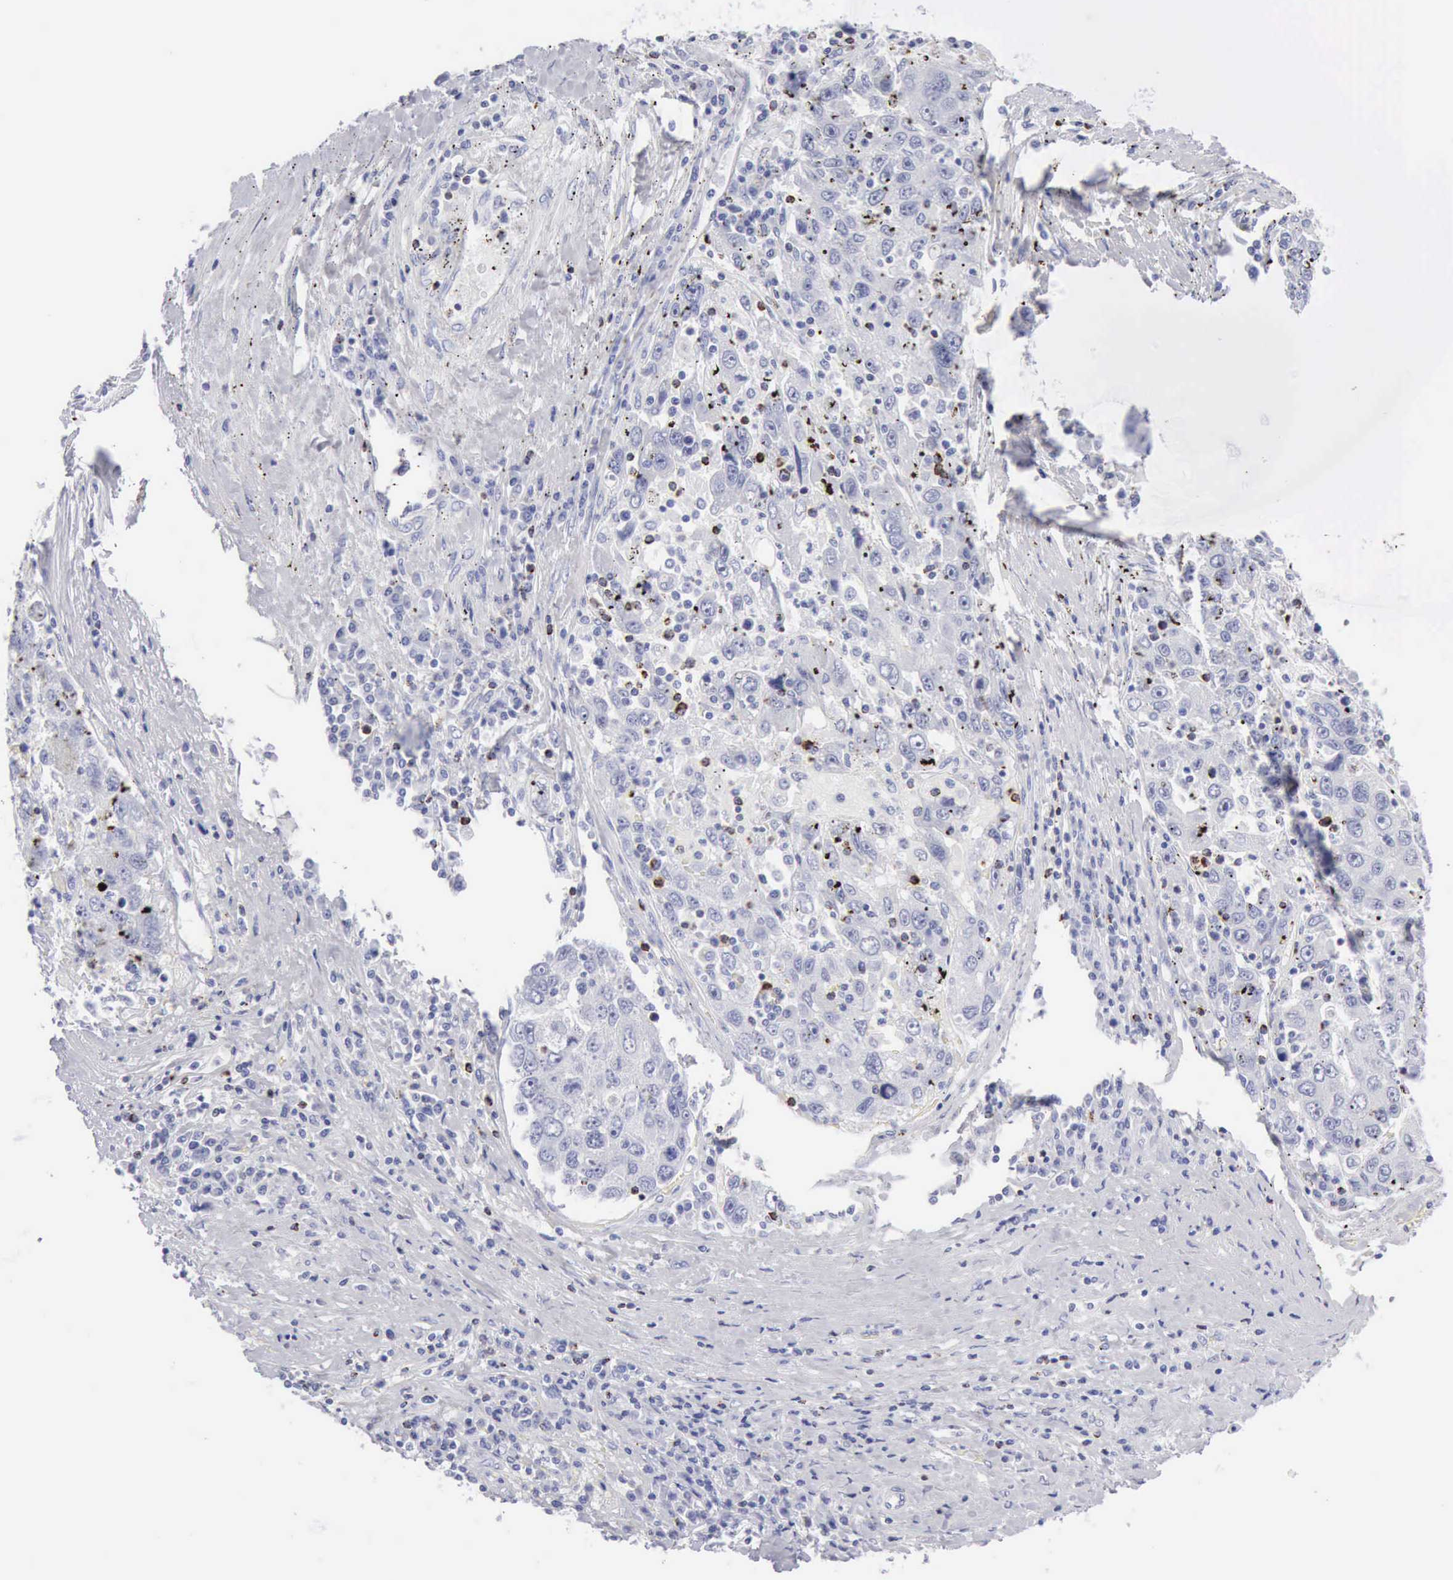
{"staining": {"intensity": "negative", "quantity": "none", "location": "none"}, "tissue": "liver cancer", "cell_type": "Tumor cells", "image_type": "cancer", "snomed": [{"axis": "morphology", "description": "Carcinoma, Hepatocellular, NOS"}, {"axis": "topography", "description": "Liver"}], "caption": "High power microscopy histopathology image of an immunohistochemistry histopathology image of liver hepatocellular carcinoma, revealing no significant expression in tumor cells.", "gene": "GZMB", "patient": {"sex": "male", "age": 49}}